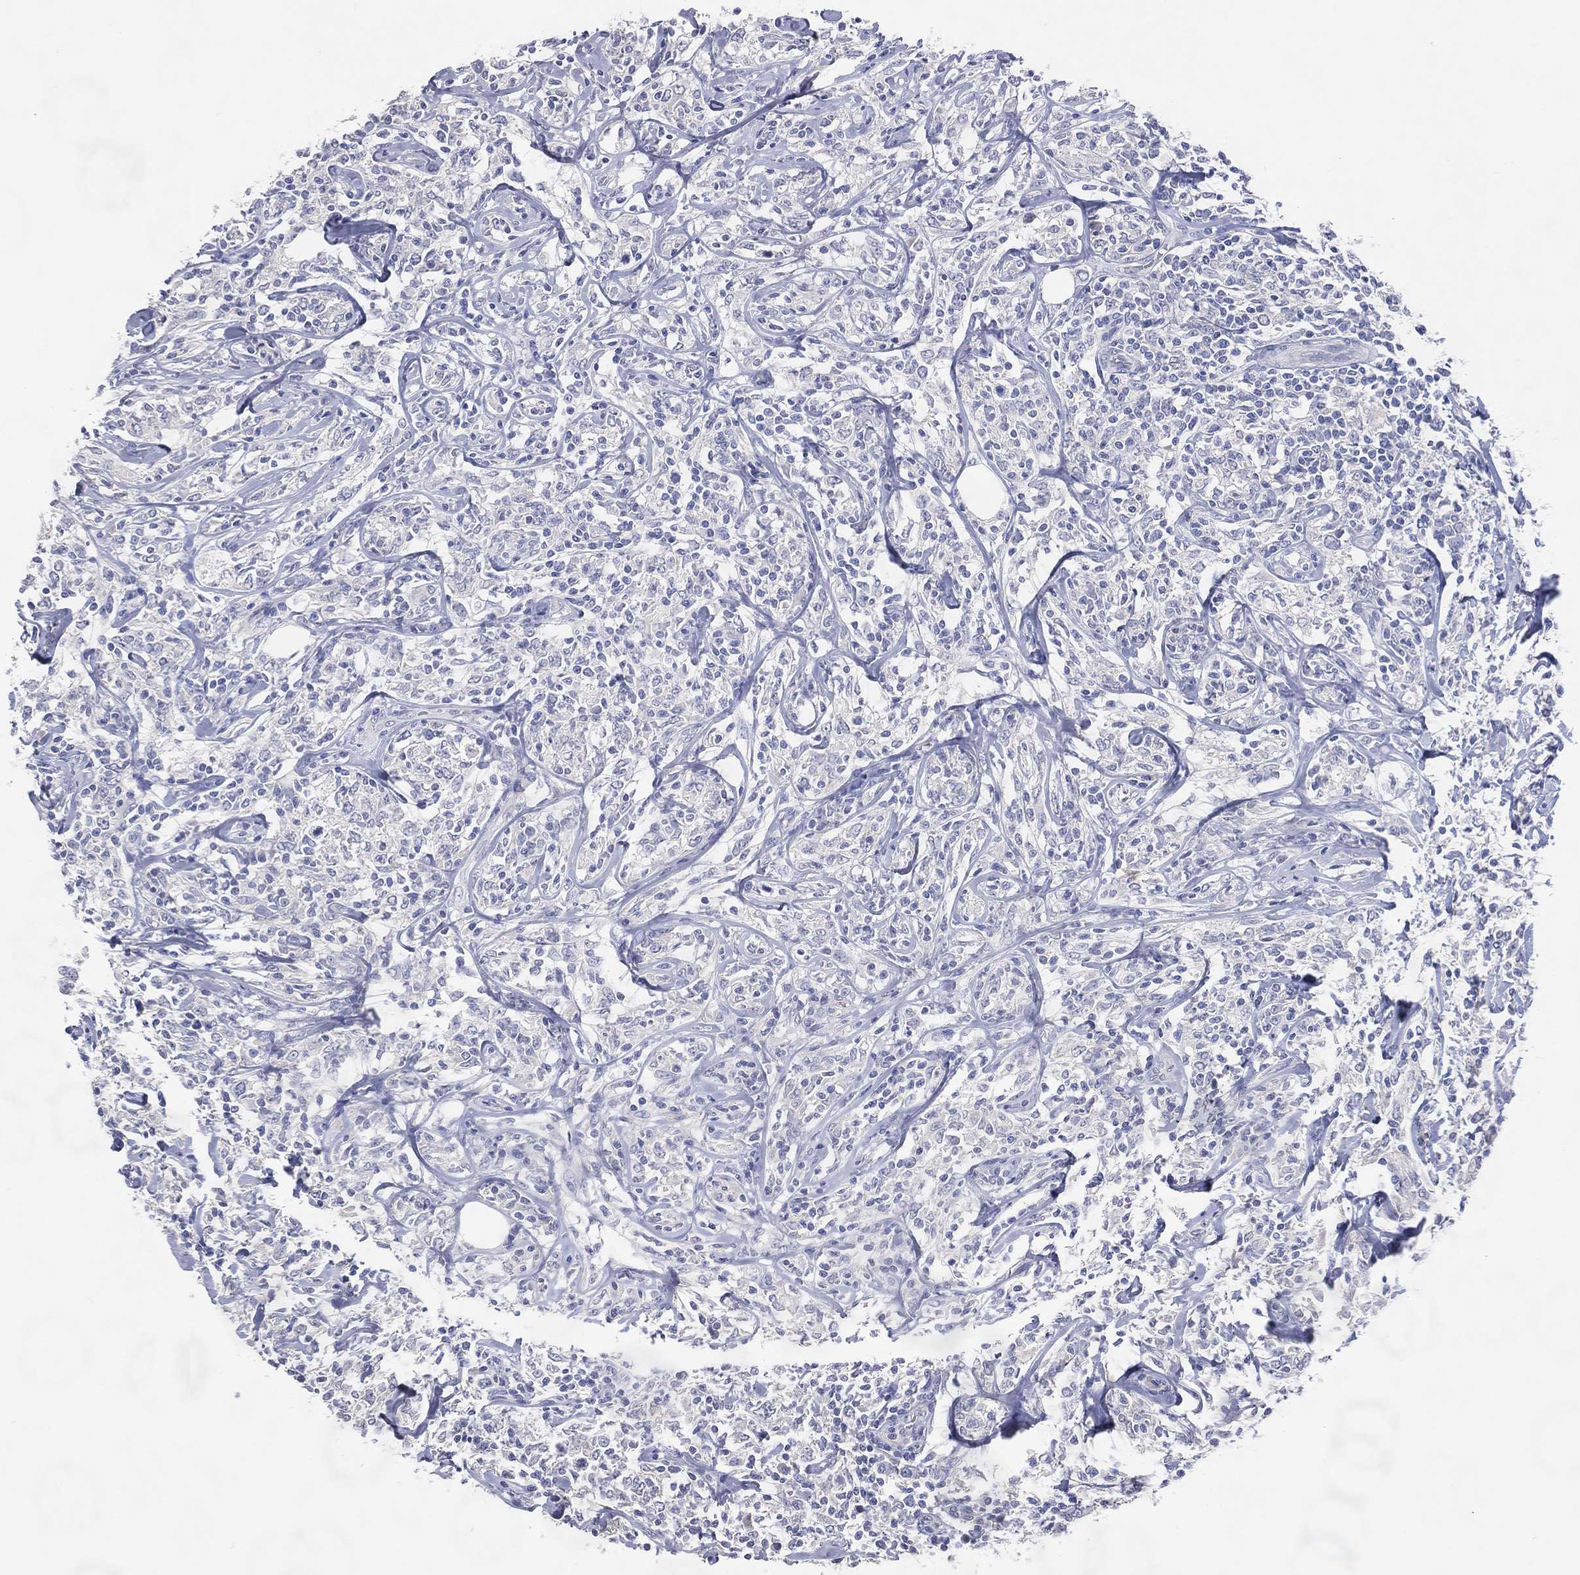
{"staining": {"intensity": "negative", "quantity": "none", "location": "none"}, "tissue": "lymphoma", "cell_type": "Tumor cells", "image_type": "cancer", "snomed": [{"axis": "morphology", "description": "Malignant lymphoma, non-Hodgkin's type, High grade"}, {"axis": "topography", "description": "Lymph node"}], "caption": "The image reveals no significant positivity in tumor cells of high-grade malignant lymphoma, non-Hodgkin's type.", "gene": "DNAH6", "patient": {"sex": "female", "age": 84}}